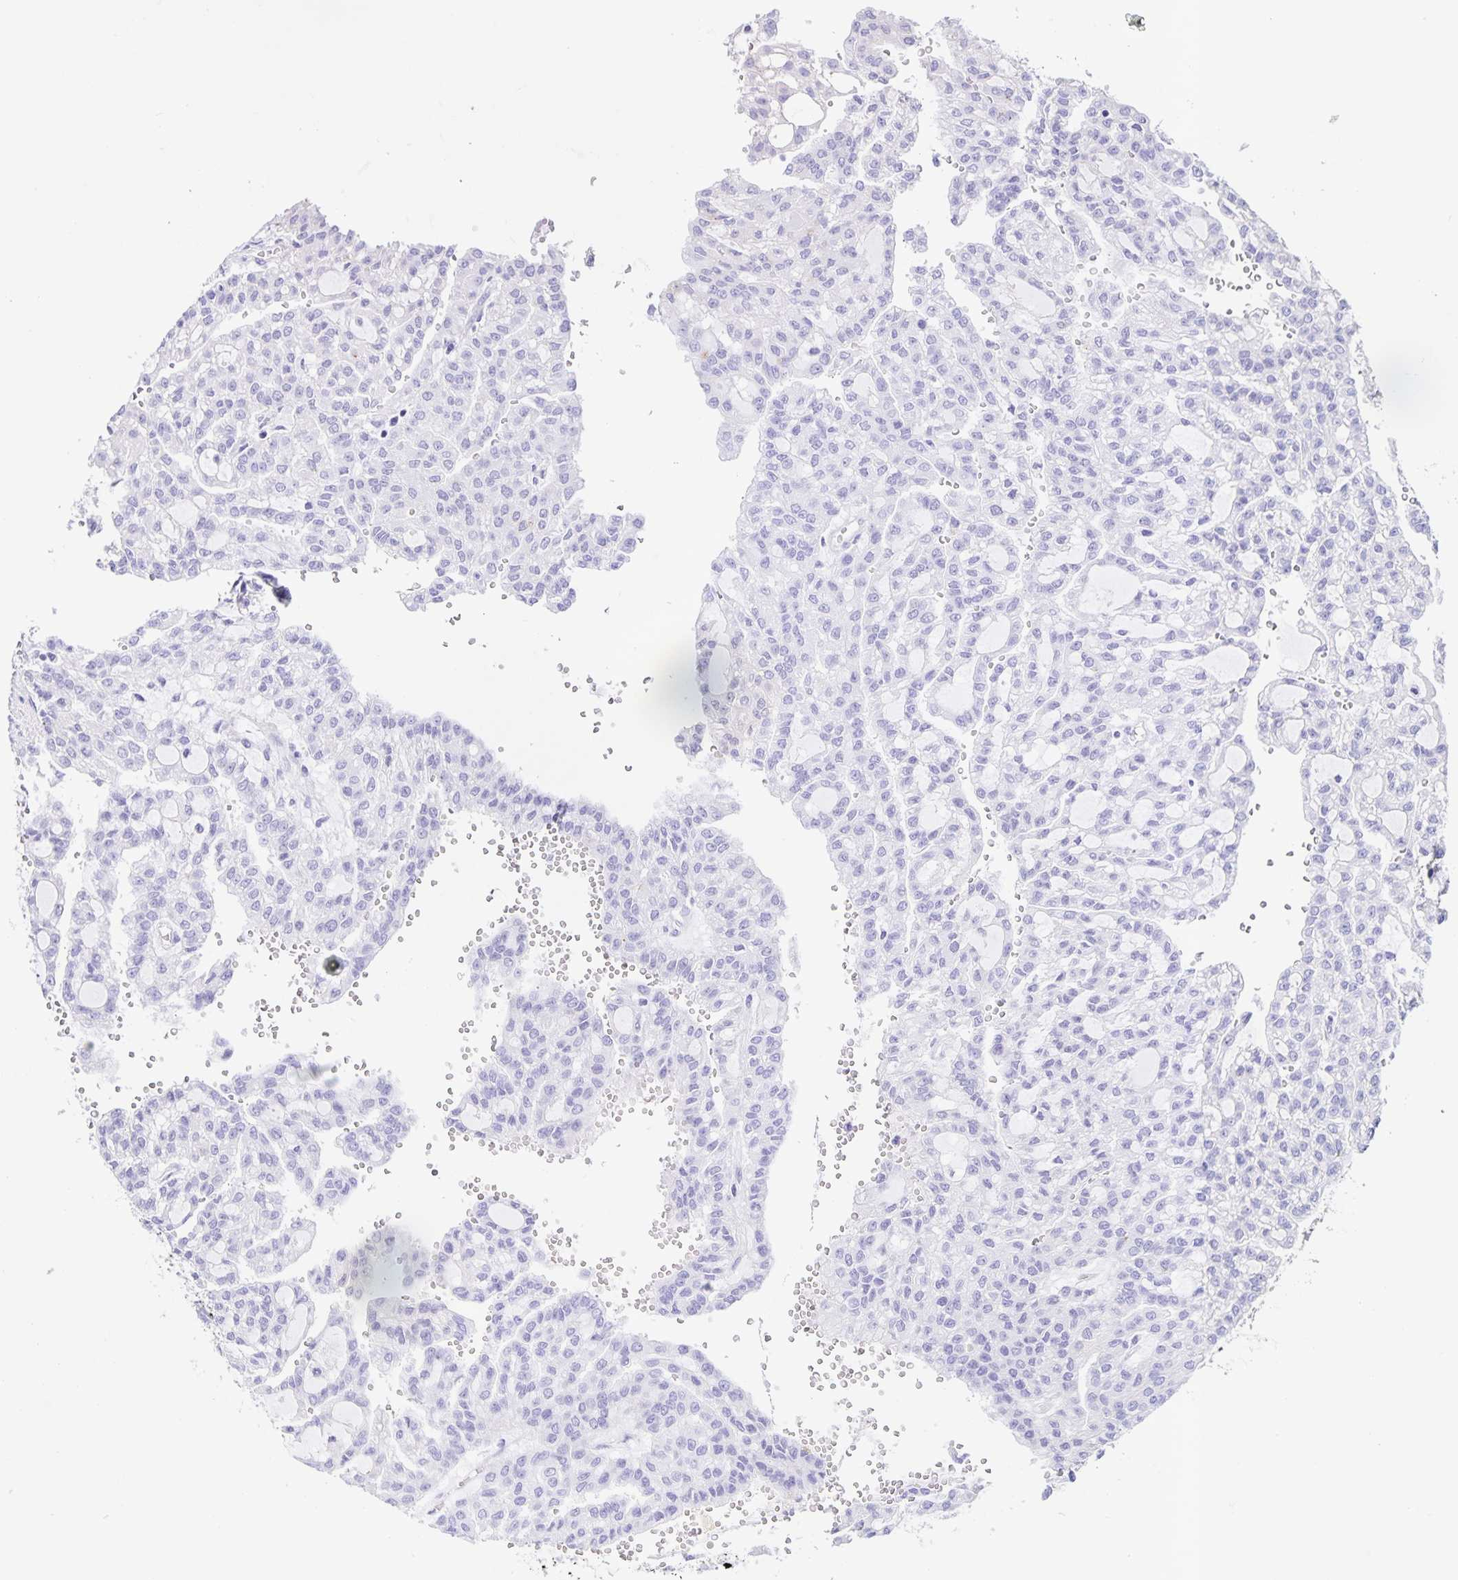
{"staining": {"intensity": "negative", "quantity": "none", "location": "none"}, "tissue": "renal cancer", "cell_type": "Tumor cells", "image_type": "cancer", "snomed": [{"axis": "morphology", "description": "Adenocarcinoma, NOS"}, {"axis": "topography", "description": "Kidney"}], "caption": "Histopathology image shows no significant protein staining in tumor cells of renal cancer.", "gene": "BOLL", "patient": {"sex": "male", "age": 63}}